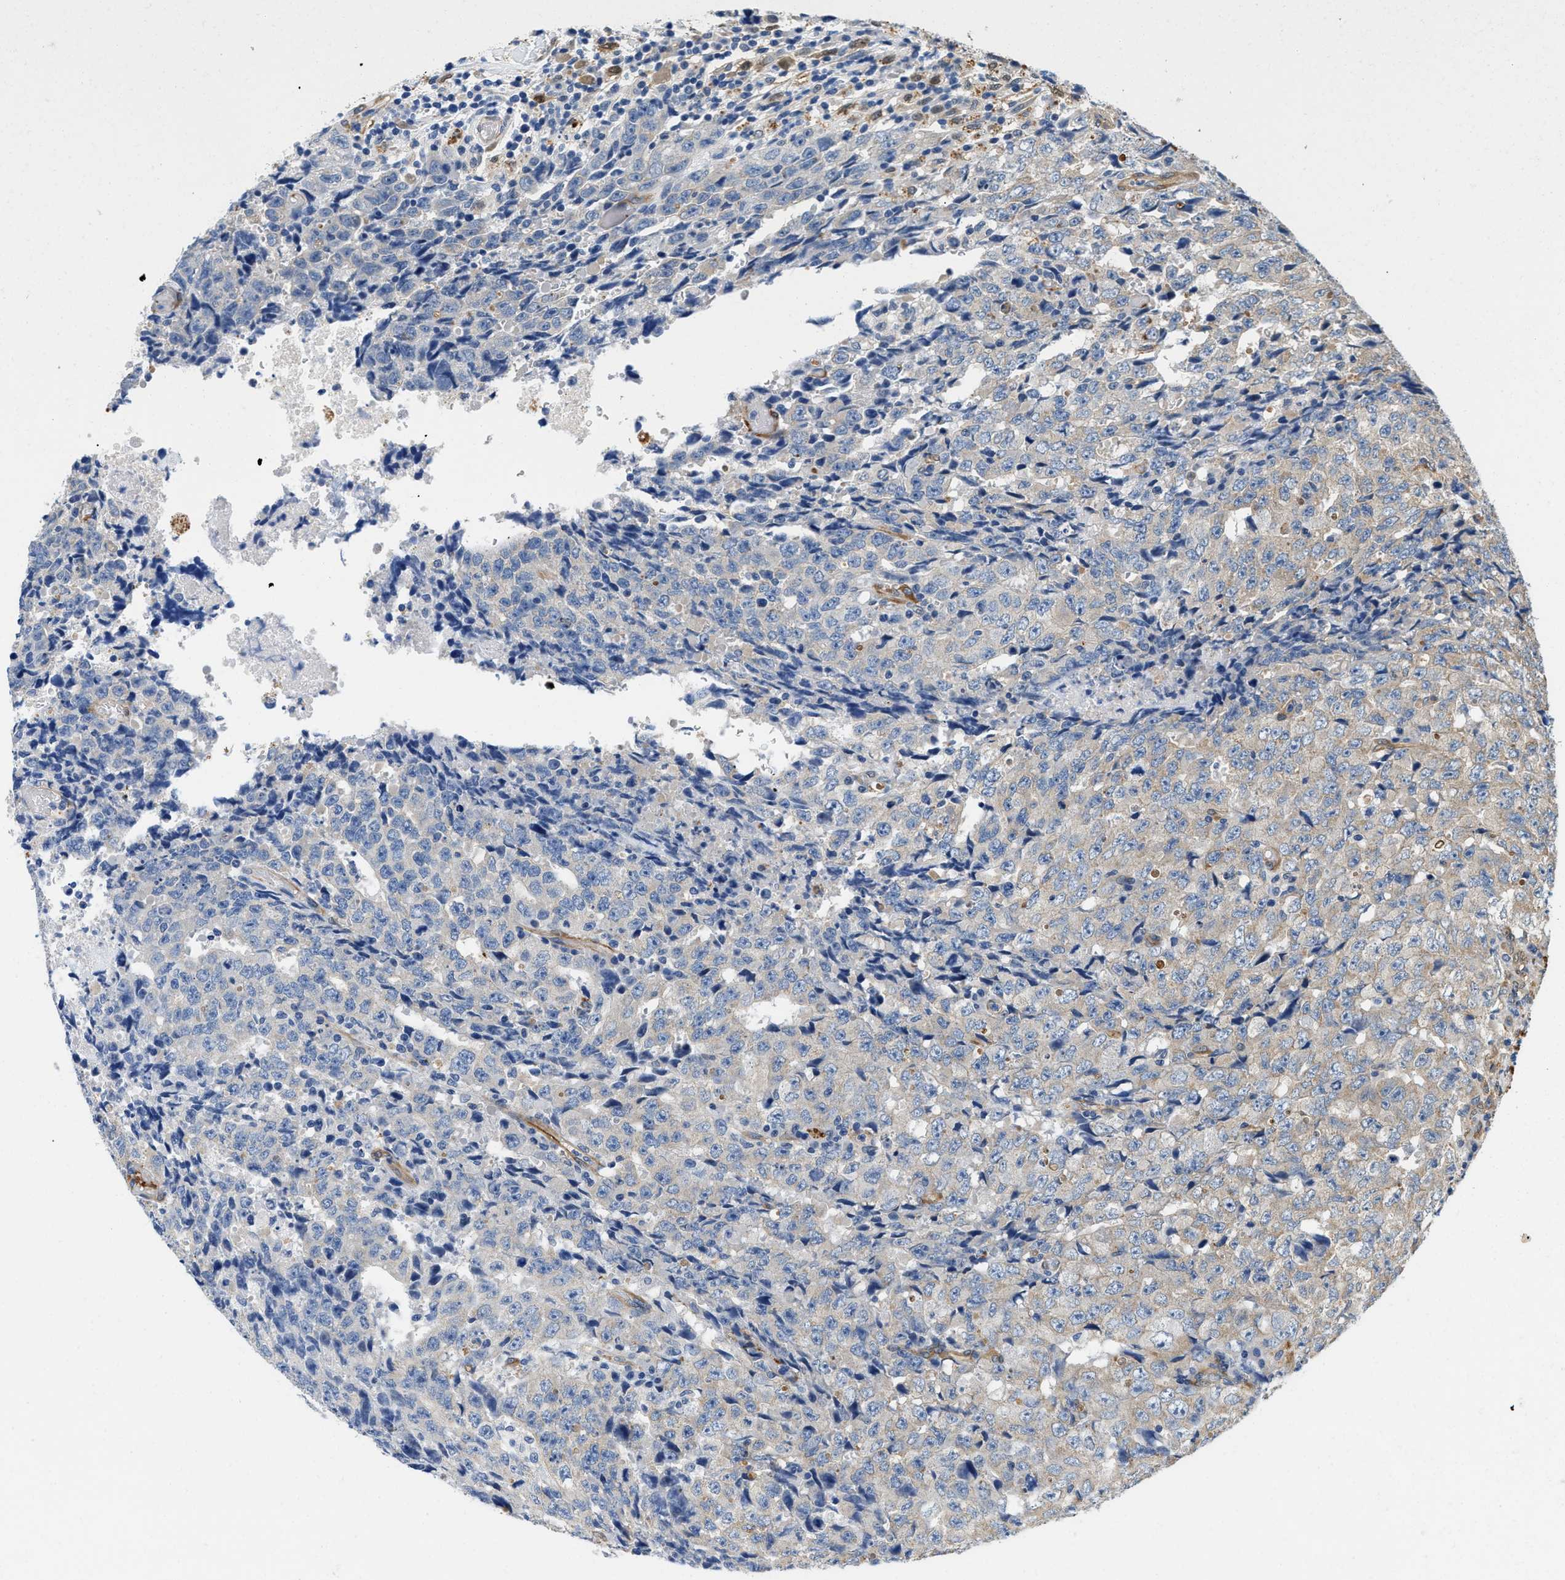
{"staining": {"intensity": "weak", "quantity": "<25%", "location": "cytoplasmic/membranous"}, "tissue": "testis cancer", "cell_type": "Tumor cells", "image_type": "cancer", "snomed": [{"axis": "morphology", "description": "Necrosis, NOS"}, {"axis": "morphology", "description": "Carcinoma, Embryonal, NOS"}, {"axis": "topography", "description": "Testis"}], "caption": "Immunohistochemistry micrograph of testis cancer stained for a protein (brown), which reveals no staining in tumor cells. (Immunohistochemistry (ihc), brightfield microscopy, high magnification).", "gene": "RAPH1", "patient": {"sex": "male", "age": 19}}